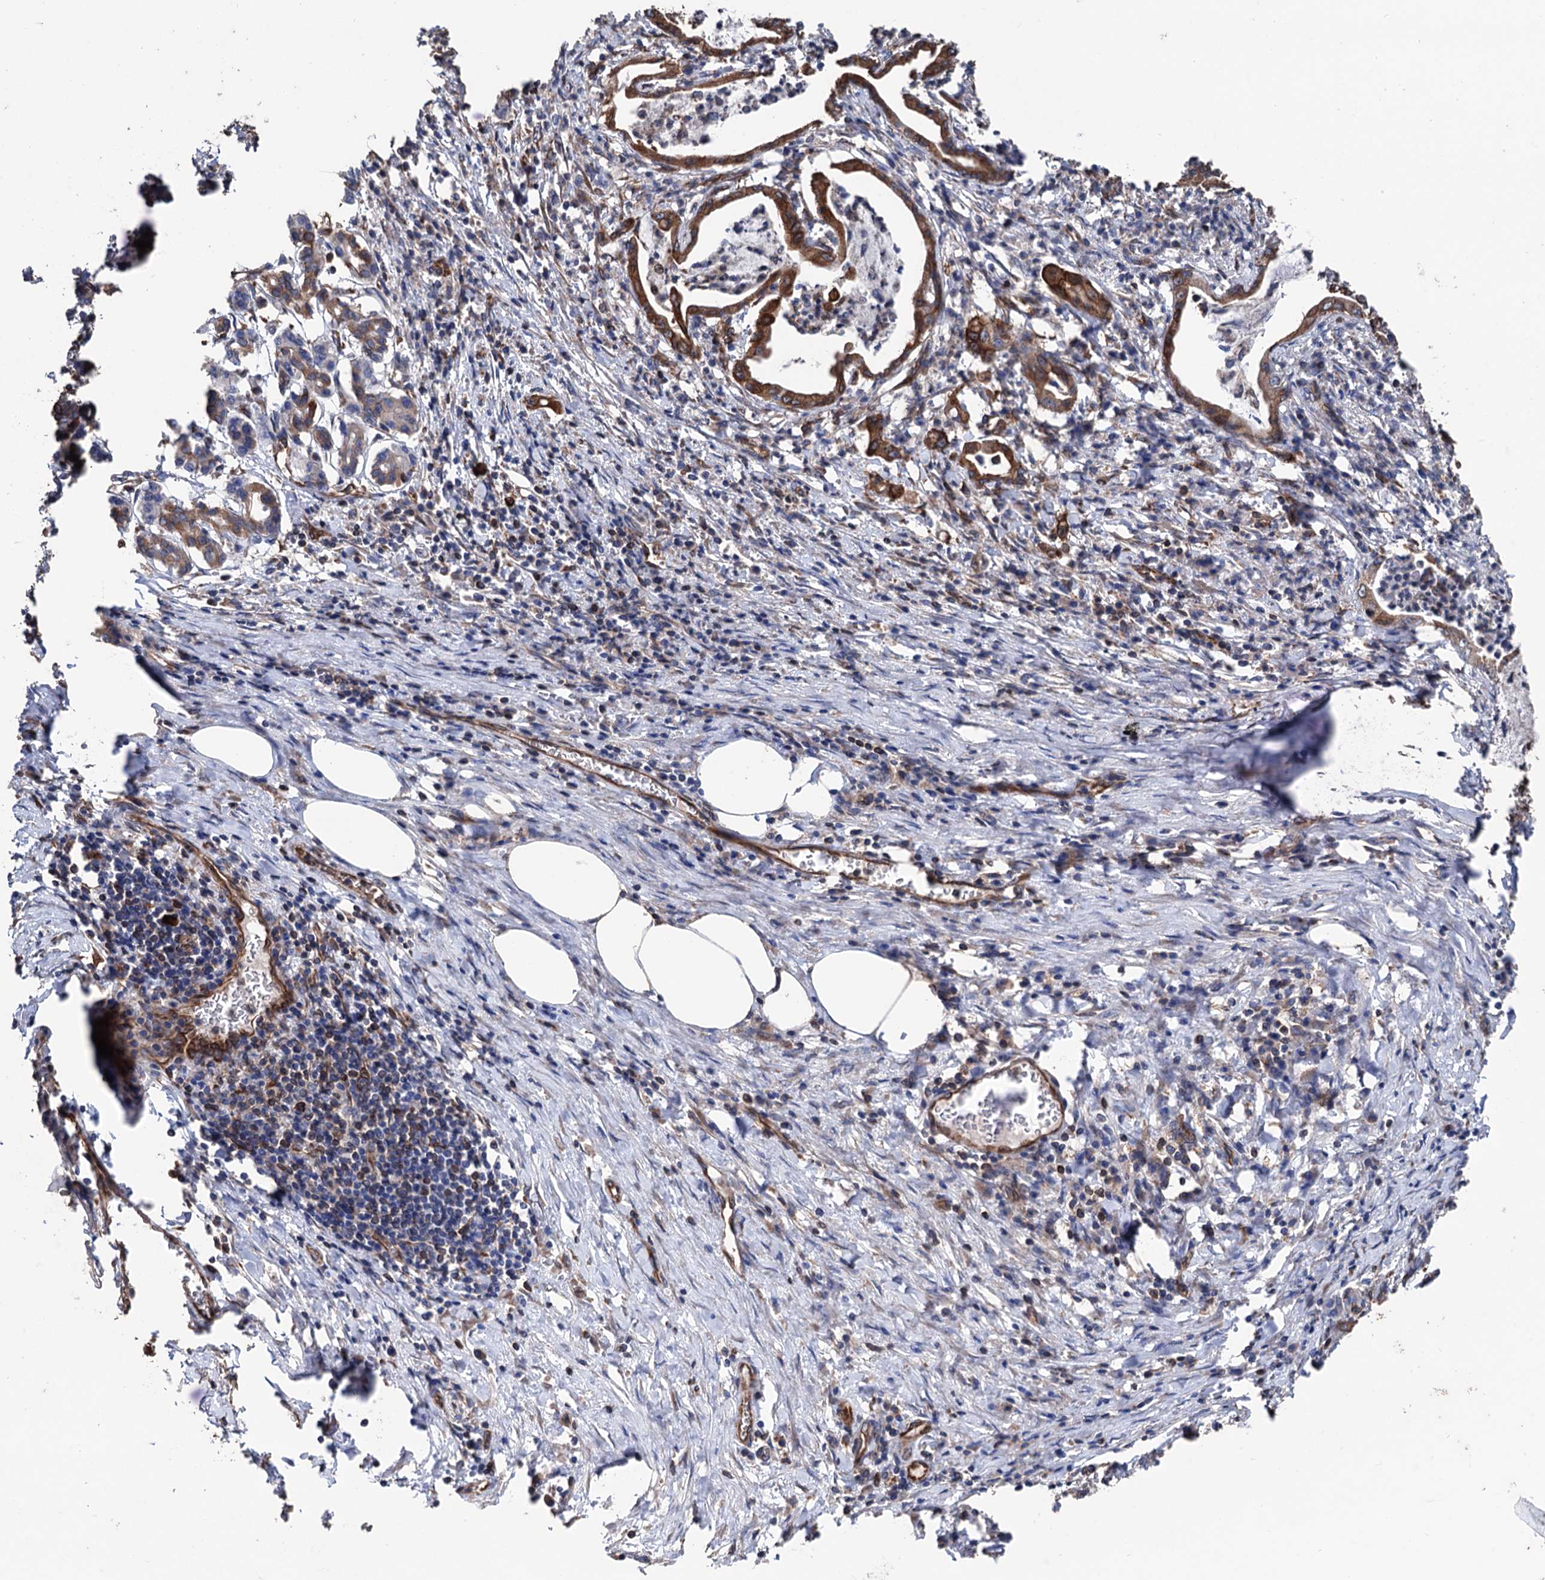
{"staining": {"intensity": "moderate", "quantity": ">75%", "location": "cytoplasmic/membranous"}, "tissue": "pancreatic cancer", "cell_type": "Tumor cells", "image_type": "cancer", "snomed": [{"axis": "morphology", "description": "Adenocarcinoma, NOS"}, {"axis": "topography", "description": "Pancreas"}], "caption": "This micrograph exhibits IHC staining of adenocarcinoma (pancreatic), with medium moderate cytoplasmic/membranous staining in about >75% of tumor cells.", "gene": "STING1", "patient": {"sex": "female", "age": 55}}